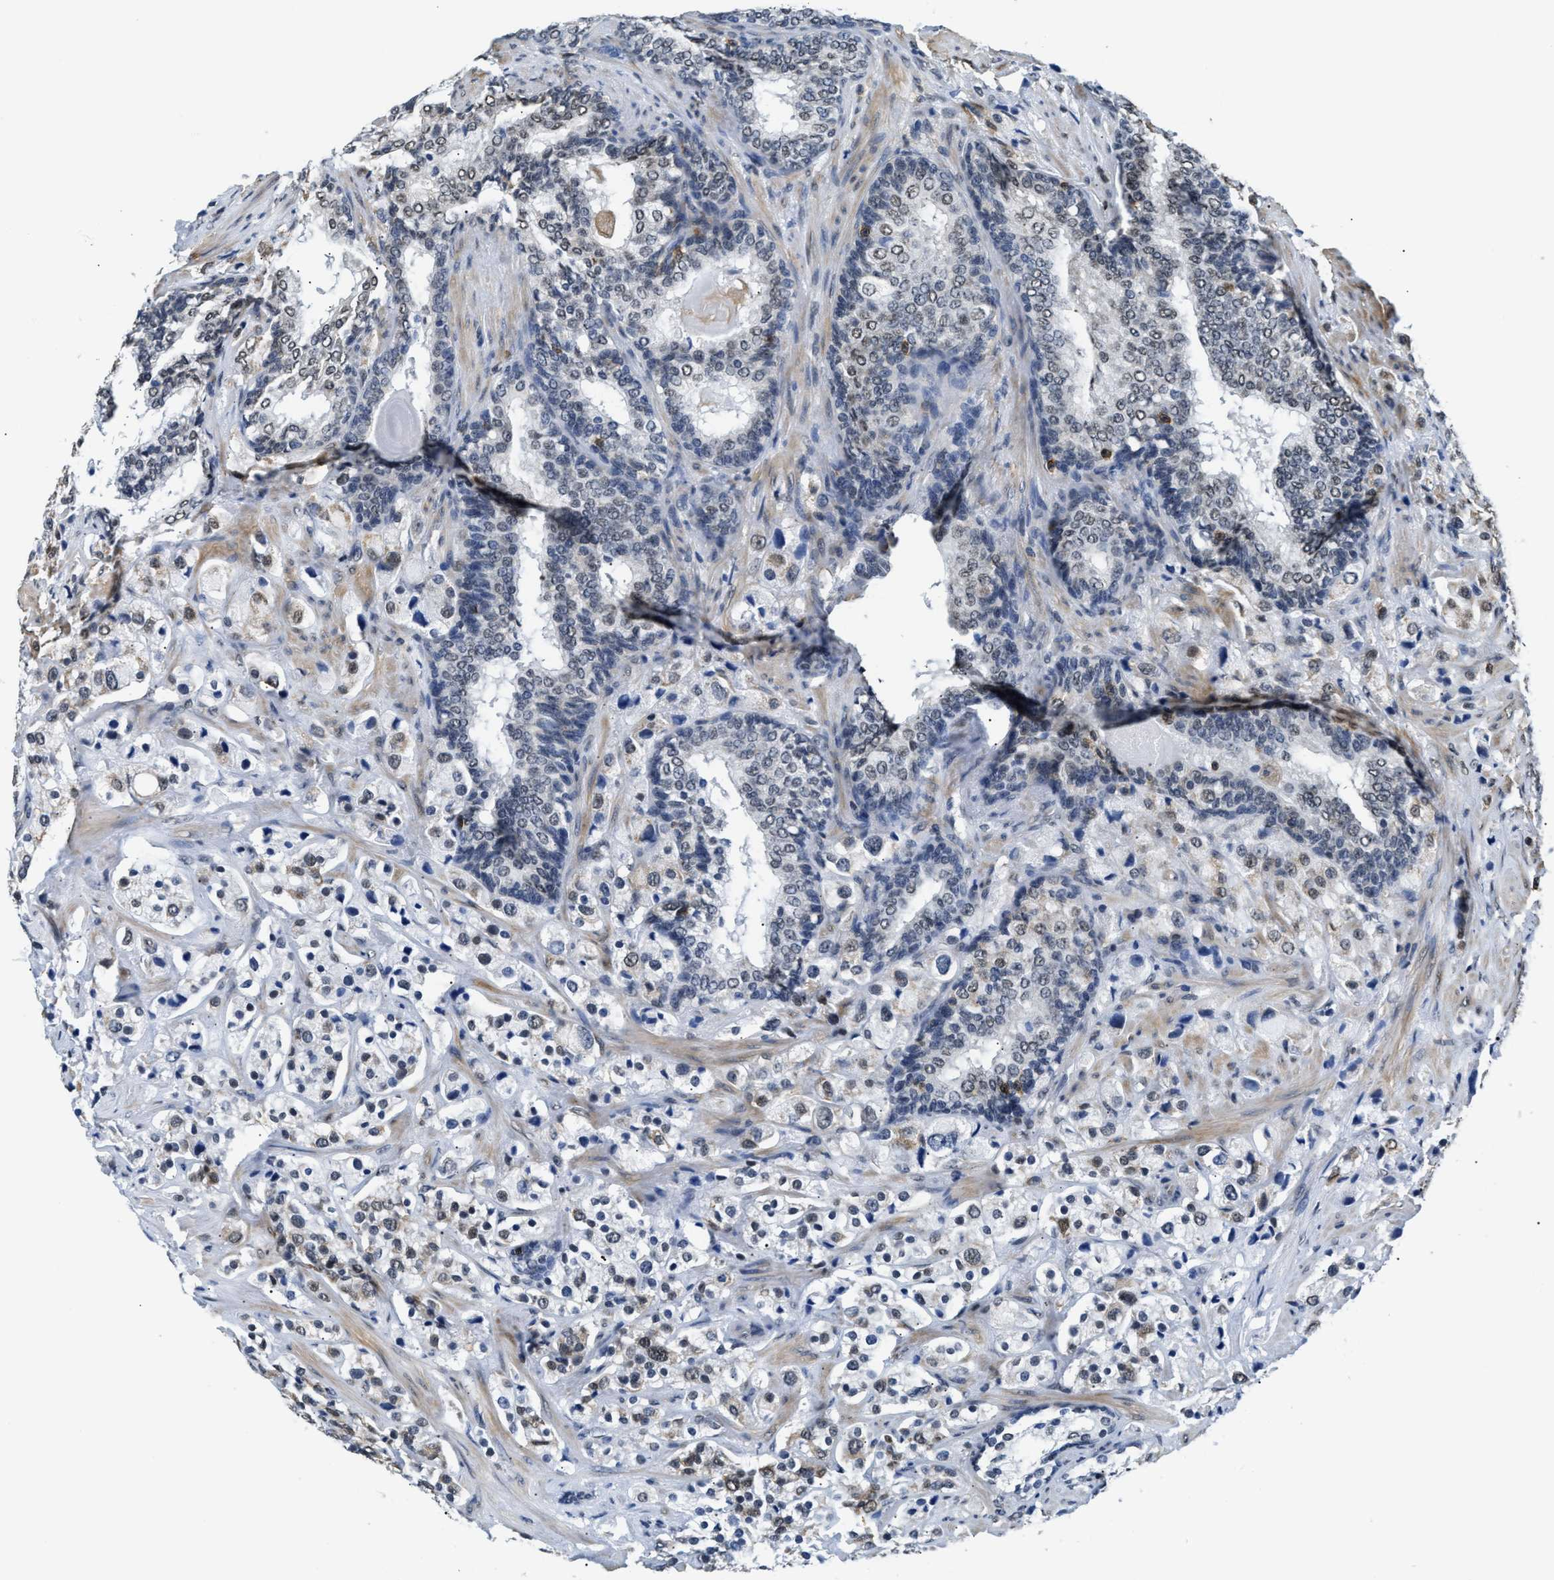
{"staining": {"intensity": "weak", "quantity": "<25%", "location": "nuclear"}, "tissue": "prostate cancer", "cell_type": "Tumor cells", "image_type": "cancer", "snomed": [{"axis": "morphology", "description": "Adenocarcinoma, Medium grade"}, {"axis": "topography", "description": "Prostate"}], "caption": "Immunohistochemistry (IHC) of prostate cancer (adenocarcinoma (medium-grade)) exhibits no expression in tumor cells.", "gene": "STK10", "patient": {"sex": "male", "age": 70}}